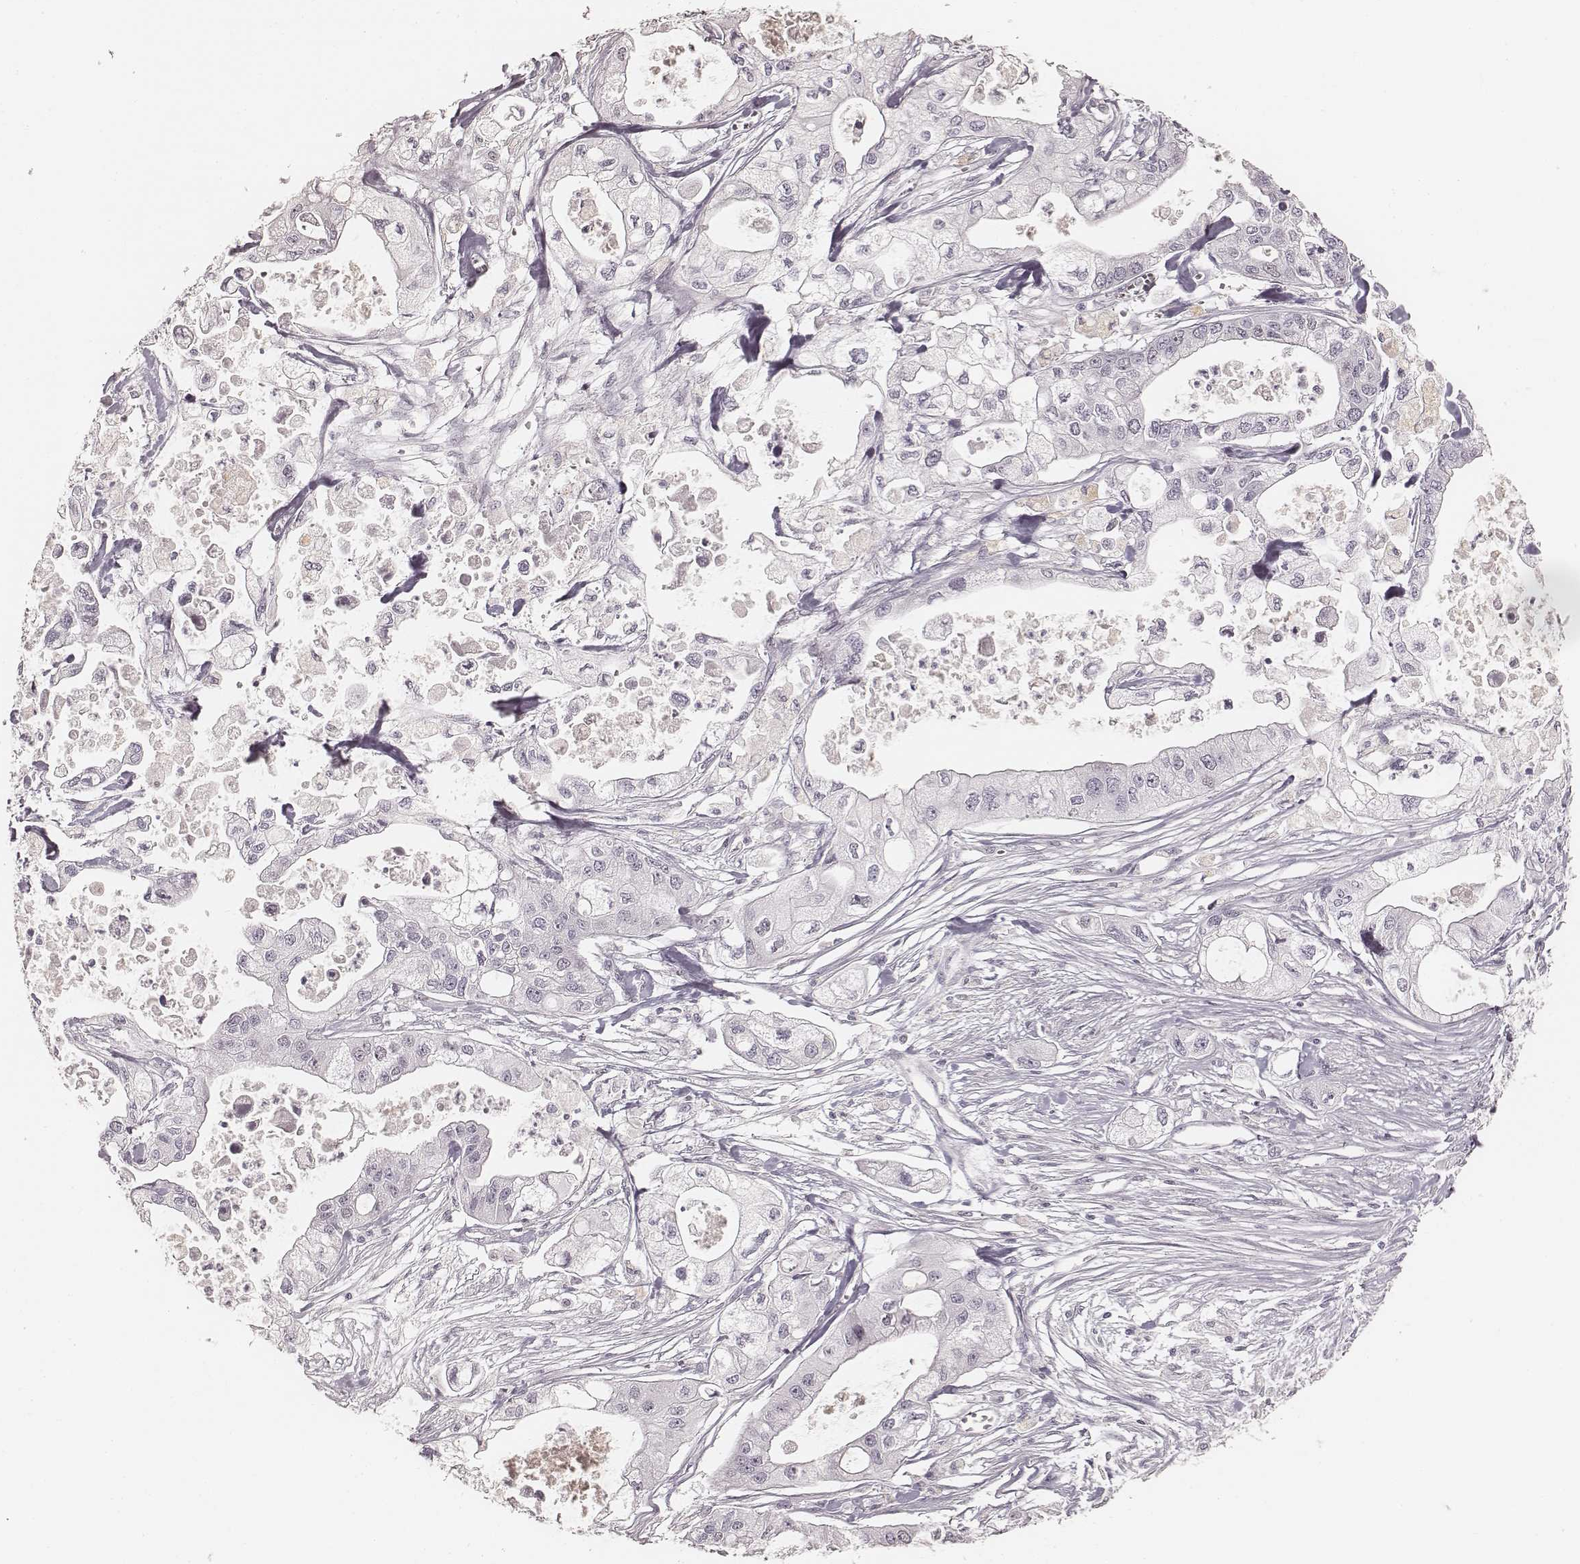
{"staining": {"intensity": "negative", "quantity": "none", "location": "none"}, "tissue": "pancreatic cancer", "cell_type": "Tumor cells", "image_type": "cancer", "snomed": [{"axis": "morphology", "description": "Adenocarcinoma, NOS"}, {"axis": "topography", "description": "Pancreas"}], "caption": "Tumor cells show no significant protein staining in pancreatic cancer.", "gene": "TEX37", "patient": {"sex": "male", "age": 70}}